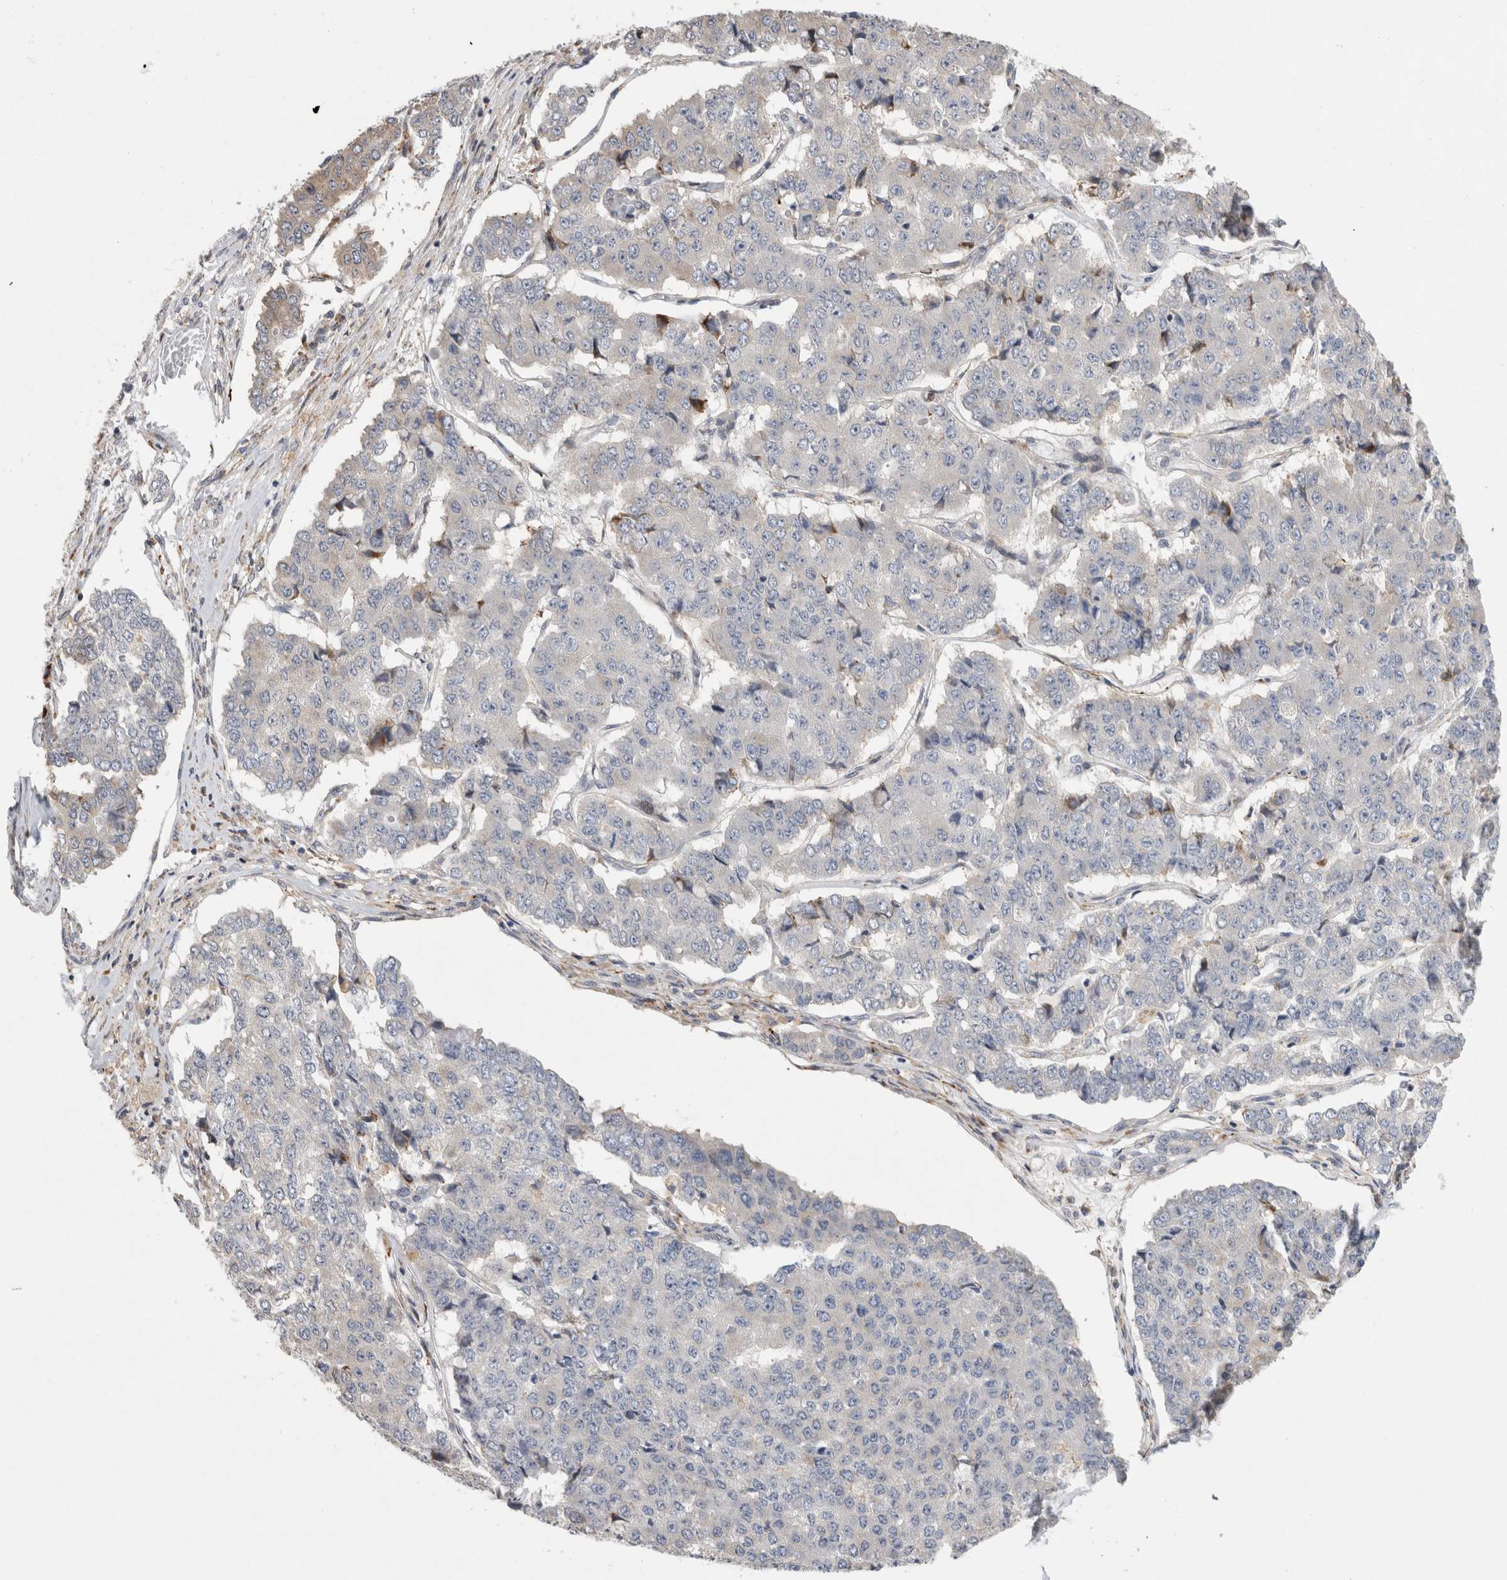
{"staining": {"intensity": "negative", "quantity": "none", "location": "none"}, "tissue": "pancreatic cancer", "cell_type": "Tumor cells", "image_type": "cancer", "snomed": [{"axis": "morphology", "description": "Adenocarcinoma, NOS"}, {"axis": "topography", "description": "Pancreas"}], "caption": "Immunohistochemistry histopathology image of neoplastic tissue: pancreatic adenocarcinoma stained with DAB reveals no significant protein staining in tumor cells. The staining was performed using DAB to visualize the protein expression in brown, while the nuclei were stained in blue with hematoxylin (Magnification: 20x).", "gene": "TRMT9B", "patient": {"sex": "male", "age": 50}}